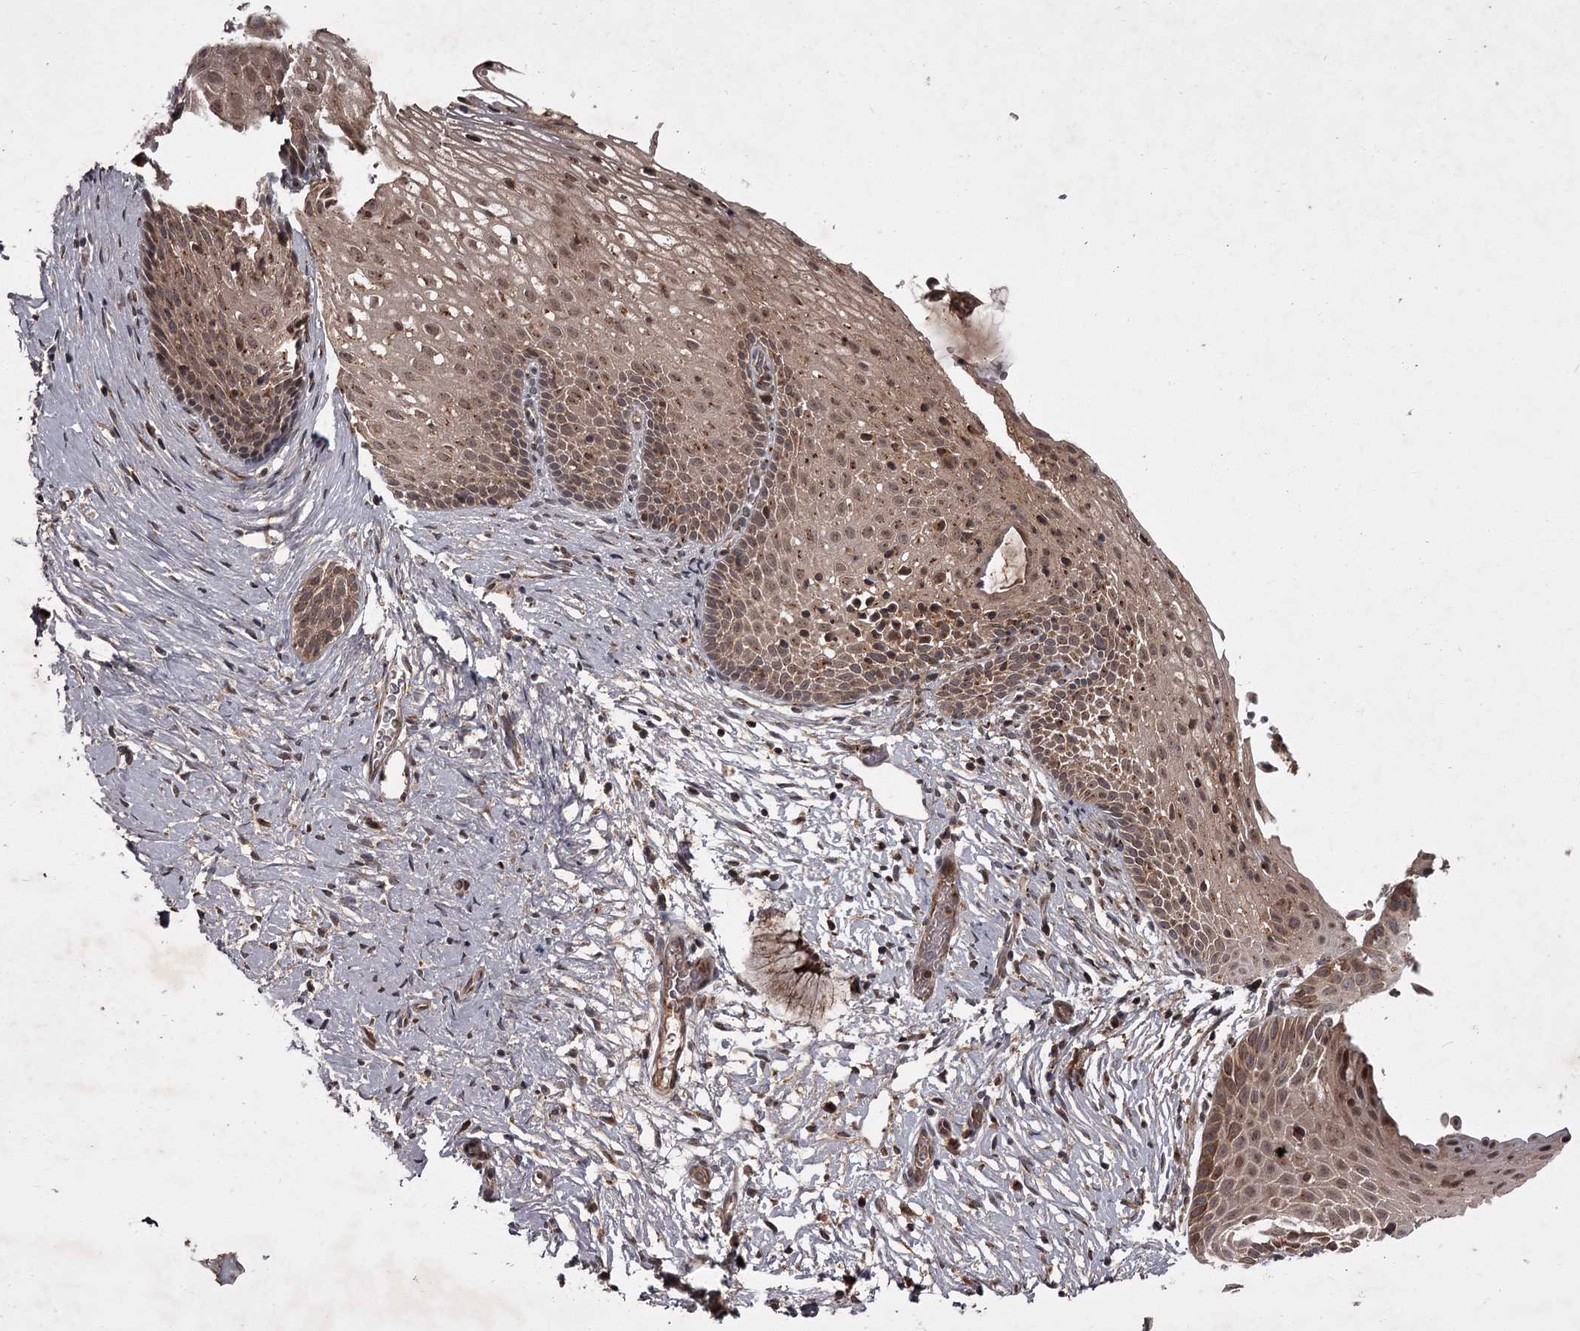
{"staining": {"intensity": "strong", "quantity": ">75%", "location": "cytoplasmic/membranous,nuclear"}, "tissue": "cervix", "cell_type": "Glandular cells", "image_type": "normal", "snomed": [{"axis": "morphology", "description": "Normal tissue, NOS"}, {"axis": "topography", "description": "Cervix"}], "caption": "Protein staining of unremarkable cervix demonstrates strong cytoplasmic/membranous,nuclear expression in approximately >75% of glandular cells.", "gene": "TBC1D23", "patient": {"sex": "female", "age": 33}}